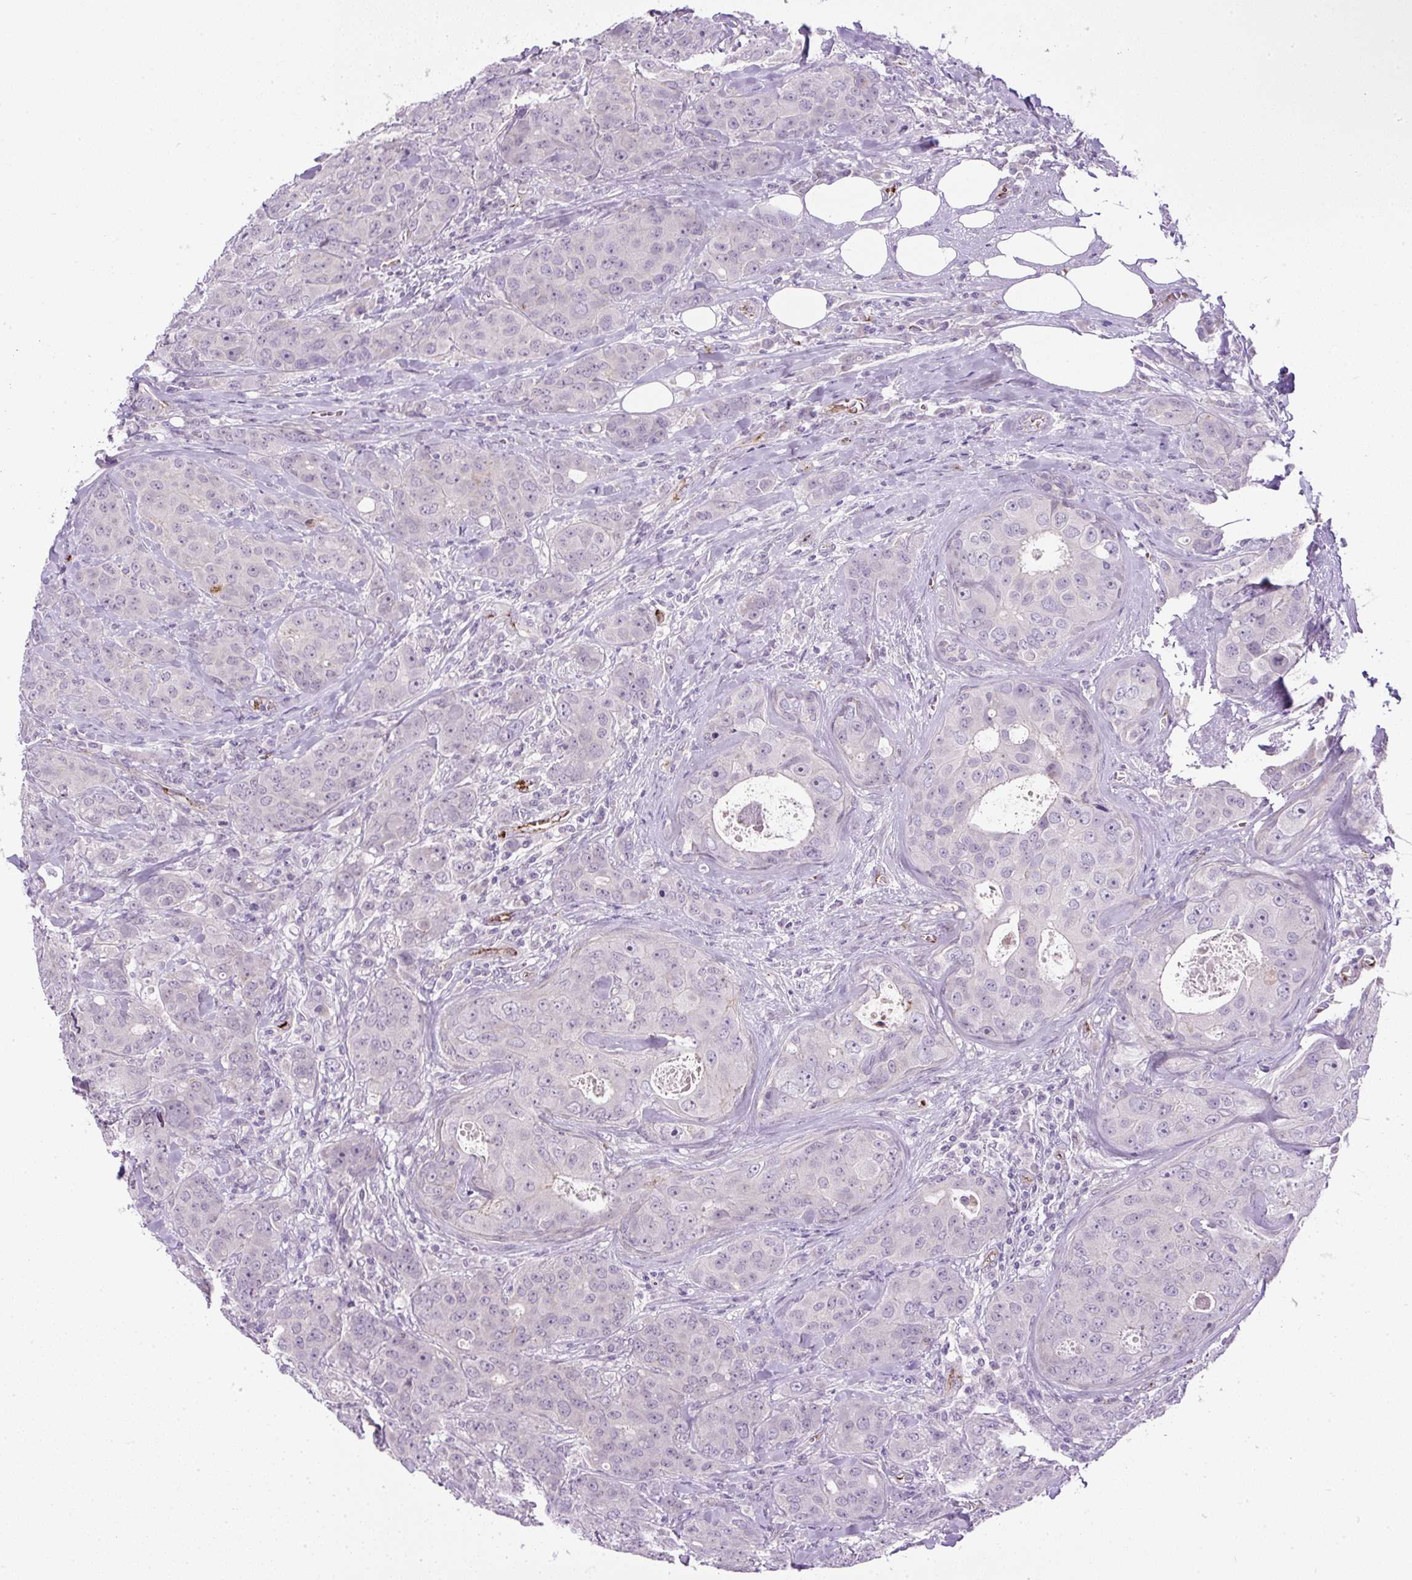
{"staining": {"intensity": "negative", "quantity": "none", "location": "none"}, "tissue": "breast cancer", "cell_type": "Tumor cells", "image_type": "cancer", "snomed": [{"axis": "morphology", "description": "Duct carcinoma"}, {"axis": "topography", "description": "Breast"}], "caption": "A histopathology image of breast cancer (intraductal carcinoma) stained for a protein exhibits no brown staining in tumor cells.", "gene": "LEFTY2", "patient": {"sex": "female", "age": 43}}